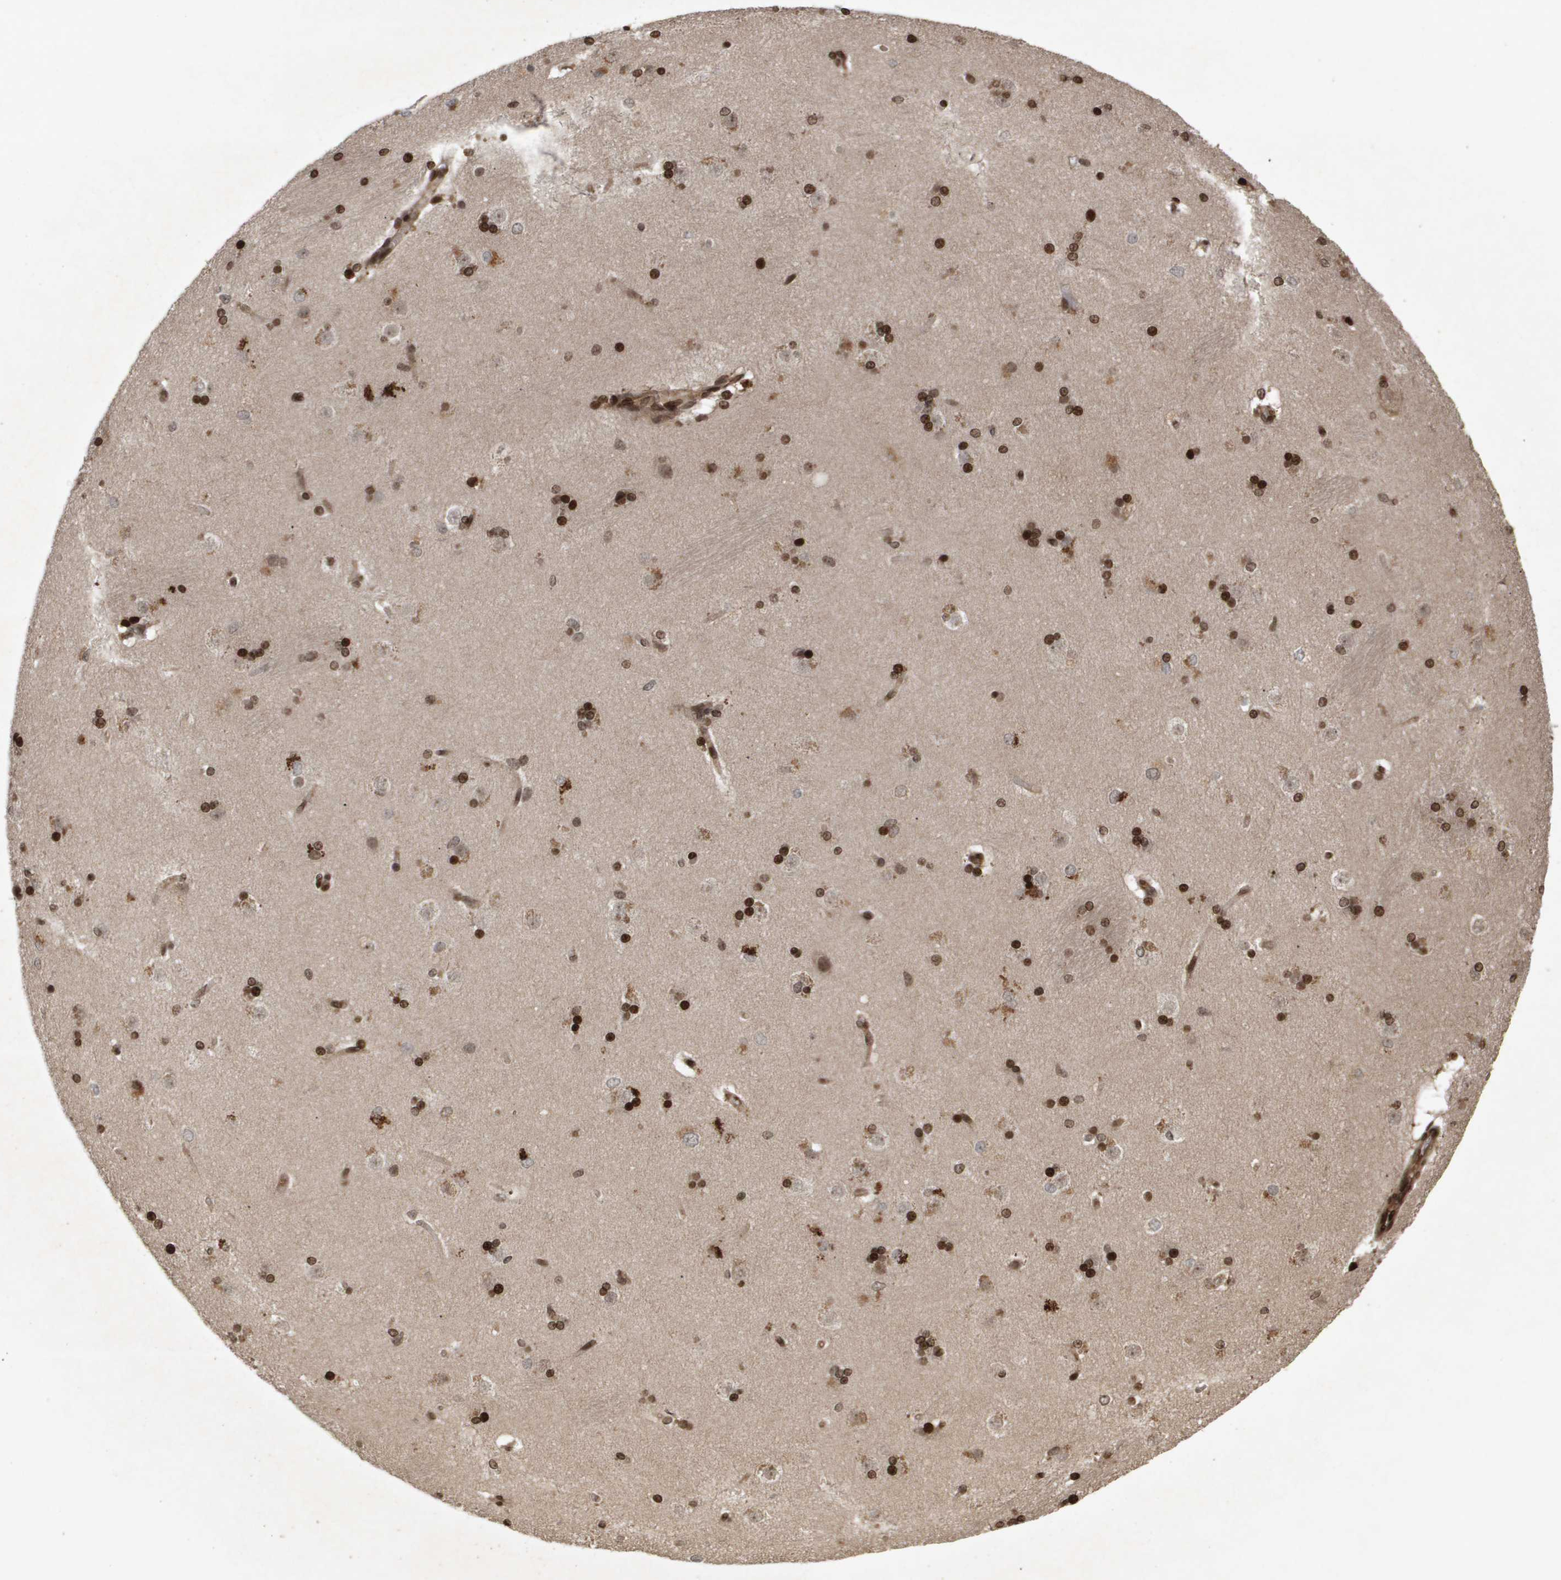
{"staining": {"intensity": "strong", "quantity": ">75%", "location": "nuclear"}, "tissue": "caudate", "cell_type": "Glial cells", "image_type": "normal", "snomed": [{"axis": "morphology", "description": "Normal tissue, NOS"}, {"axis": "topography", "description": "Lateral ventricle wall"}], "caption": "Caudate stained with a protein marker displays strong staining in glial cells.", "gene": "HSPA6", "patient": {"sex": "female", "age": 19}}